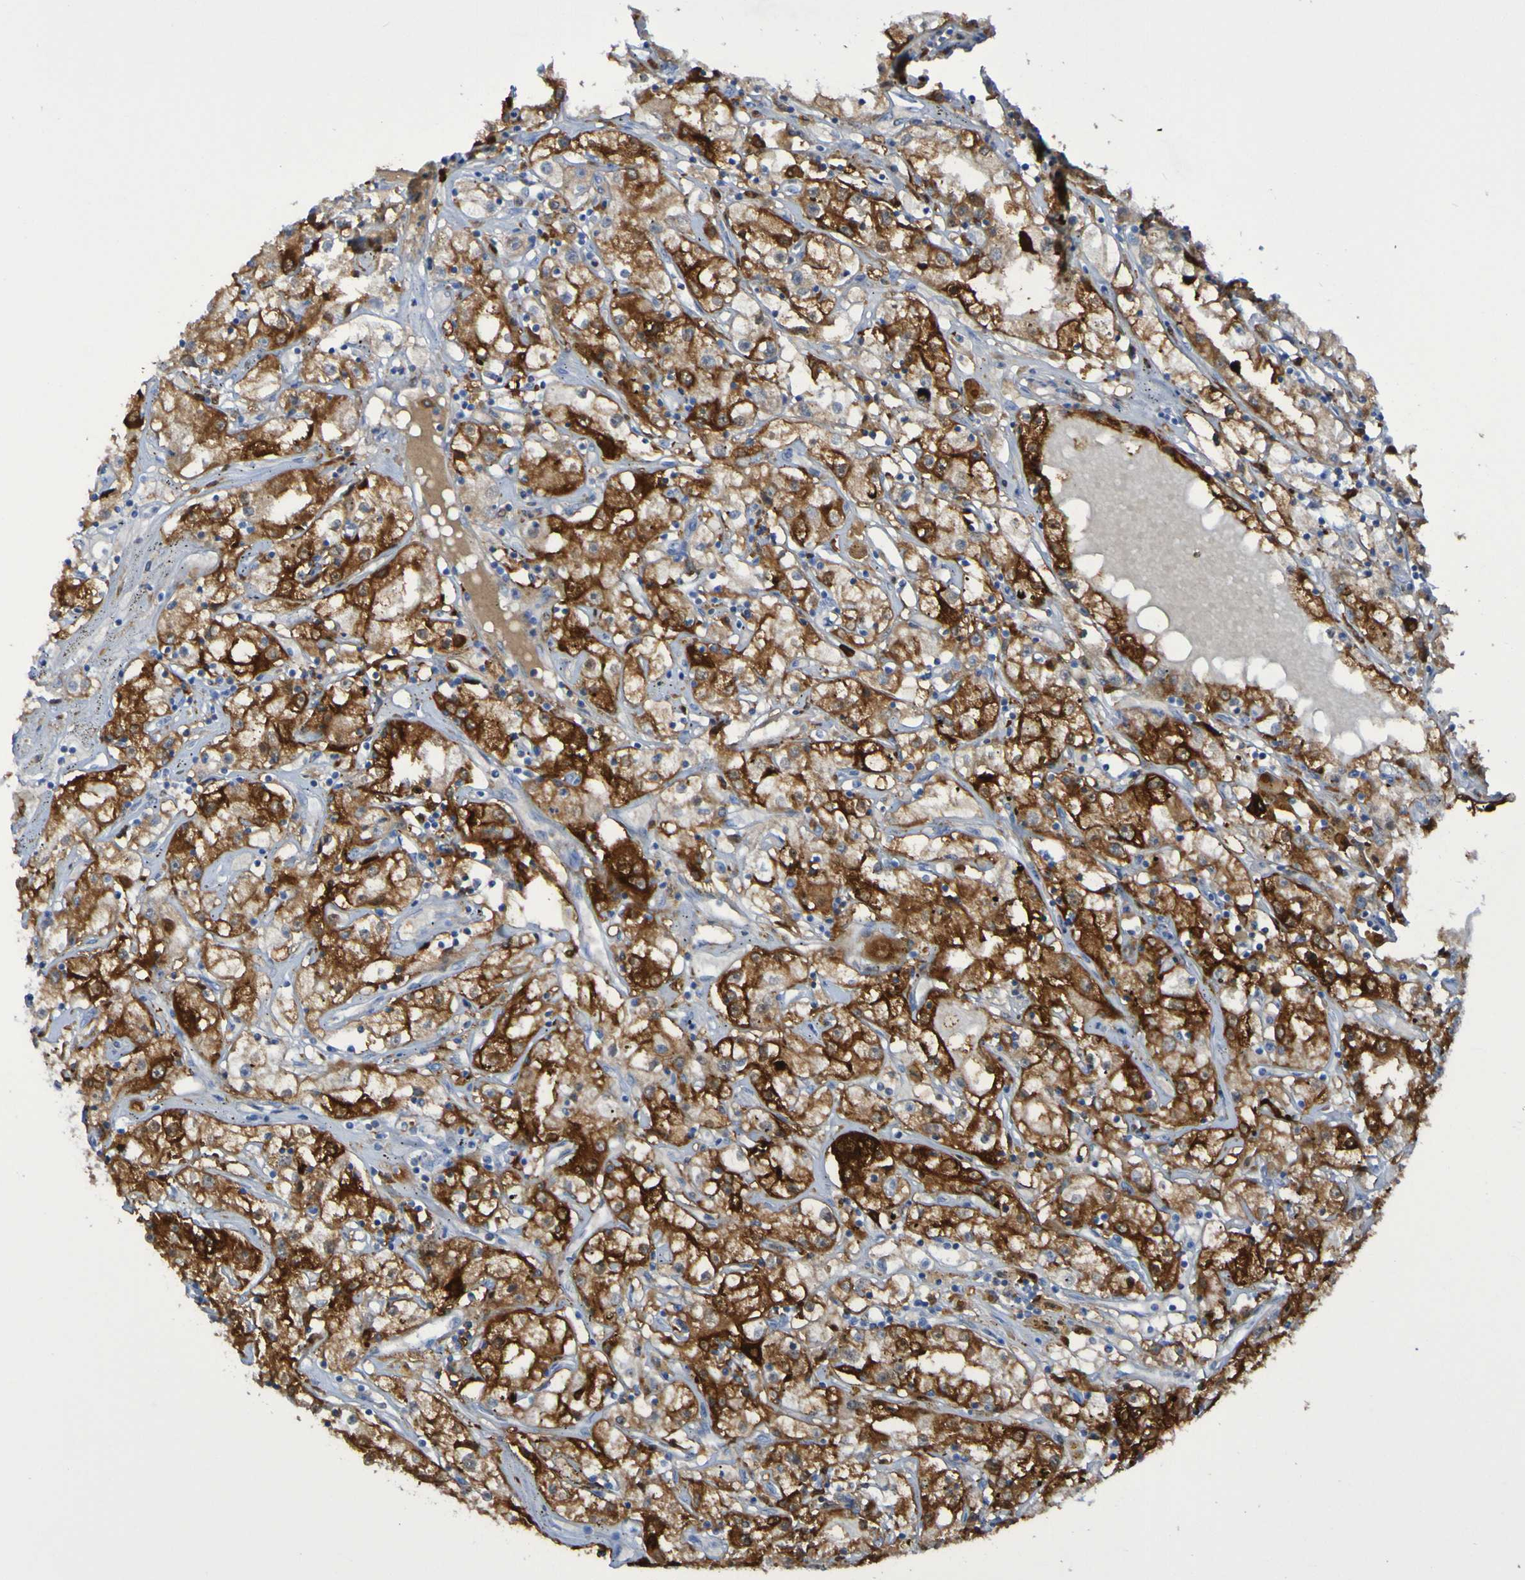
{"staining": {"intensity": "moderate", "quantity": ">75%", "location": "cytoplasmic/membranous"}, "tissue": "renal cancer", "cell_type": "Tumor cells", "image_type": "cancer", "snomed": [{"axis": "morphology", "description": "Adenocarcinoma, NOS"}, {"axis": "topography", "description": "Kidney"}], "caption": "High-magnification brightfield microscopy of renal adenocarcinoma stained with DAB (brown) and counterstained with hematoxylin (blue). tumor cells exhibit moderate cytoplasmic/membranous expression is identified in approximately>75% of cells.", "gene": "MPPE1", "patient": {"sex": "male", "age": 56}}